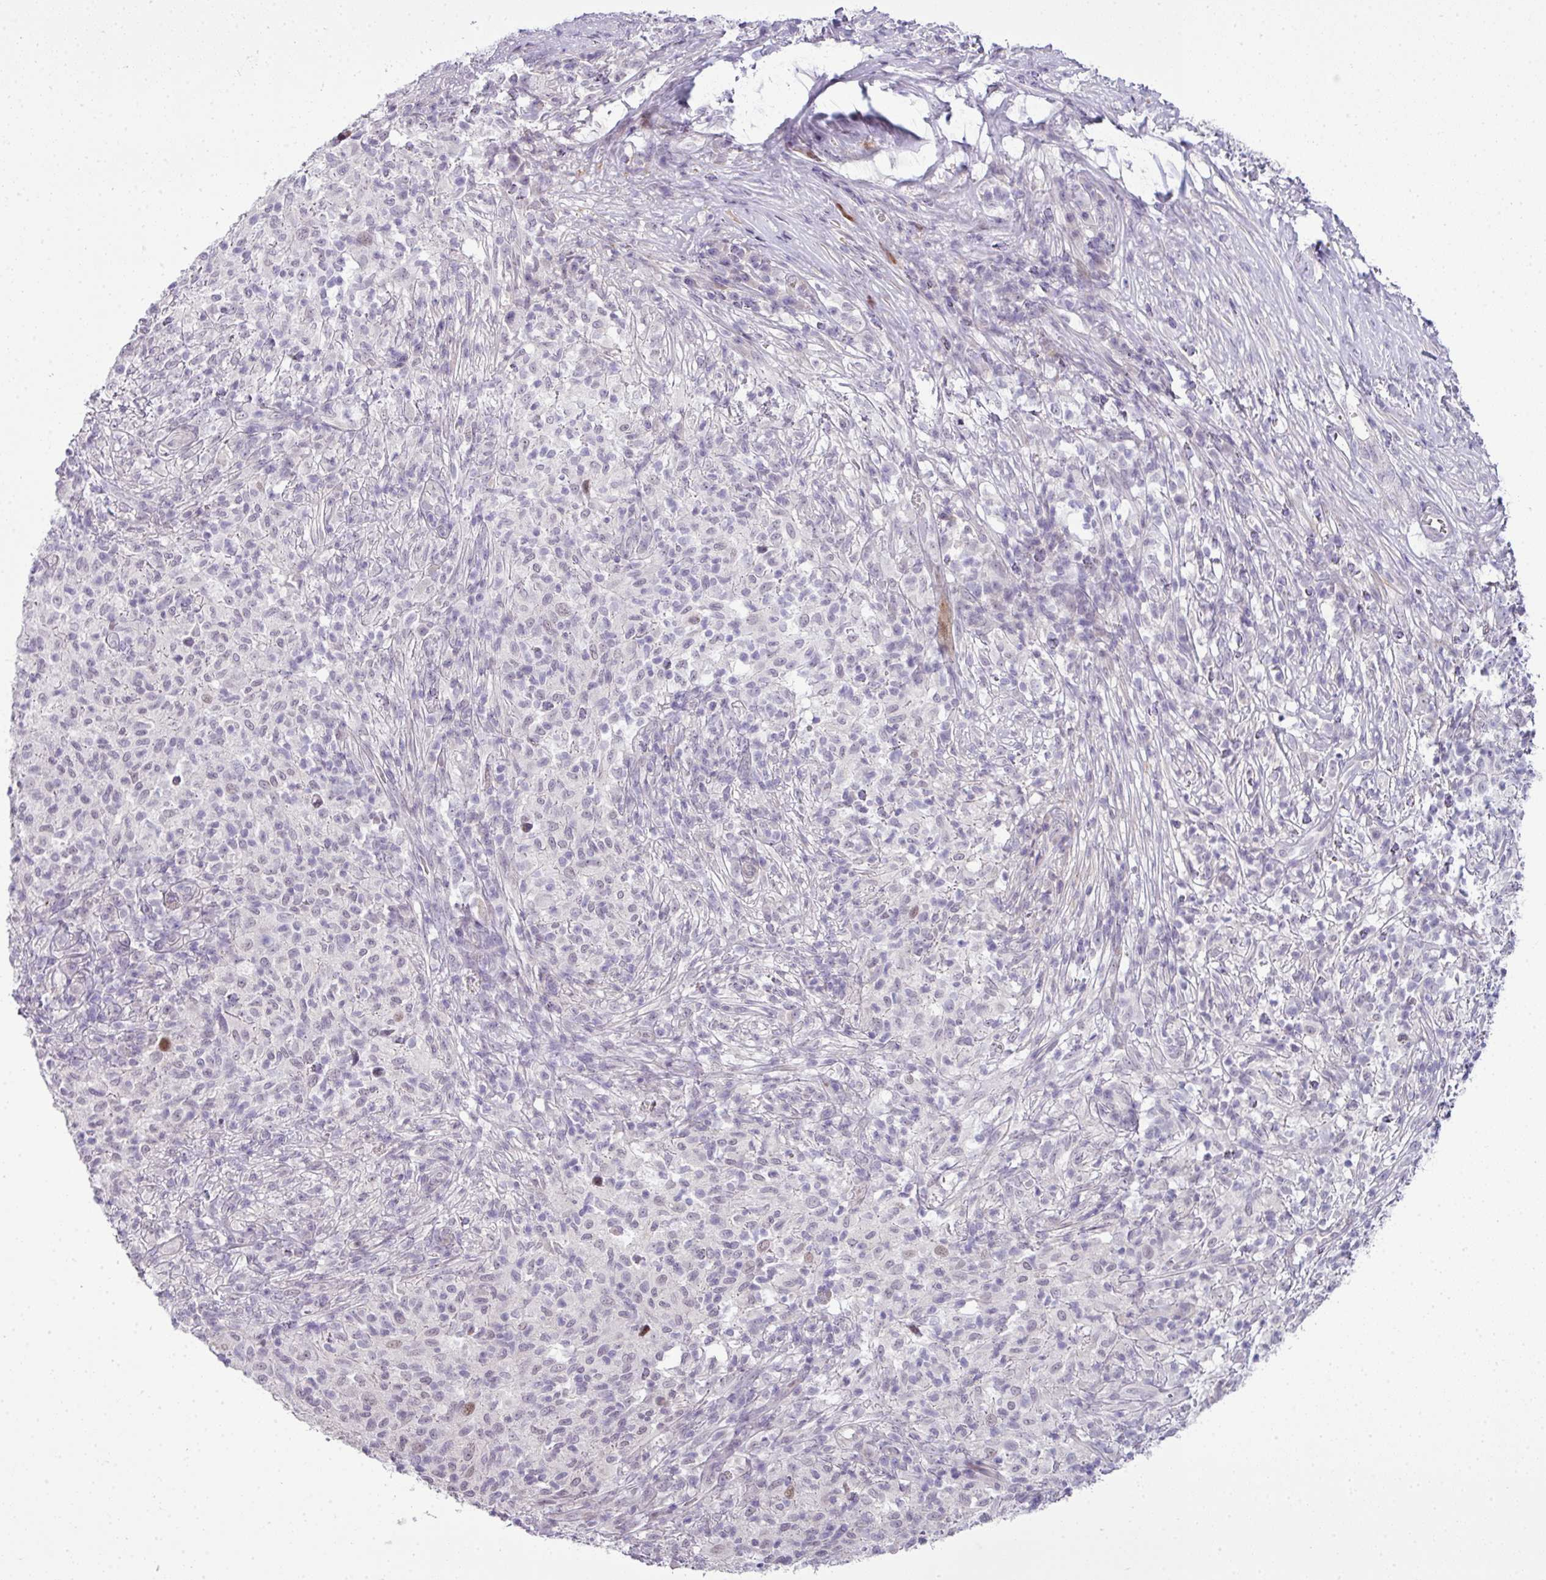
{"staining": {"intensity": "moderate", "quantity": "<25%", "location": "nuclear"}, "tissue": "melanoma", "cell_type": "Tumor cells", "image_type": "cancer", "snomed": [{"axis": "morphology", "description": "Malignant melanoma, NOS"}, {"axis": "topography", "description": "Skin"}], "caption": "This is an image of immunohistochemistry staining of malignant melanoma, which shows moderate staining in the nuclear of tumor cells.", "gene": "ZNF688", "patient": {"sex": "male", "age": 66}}